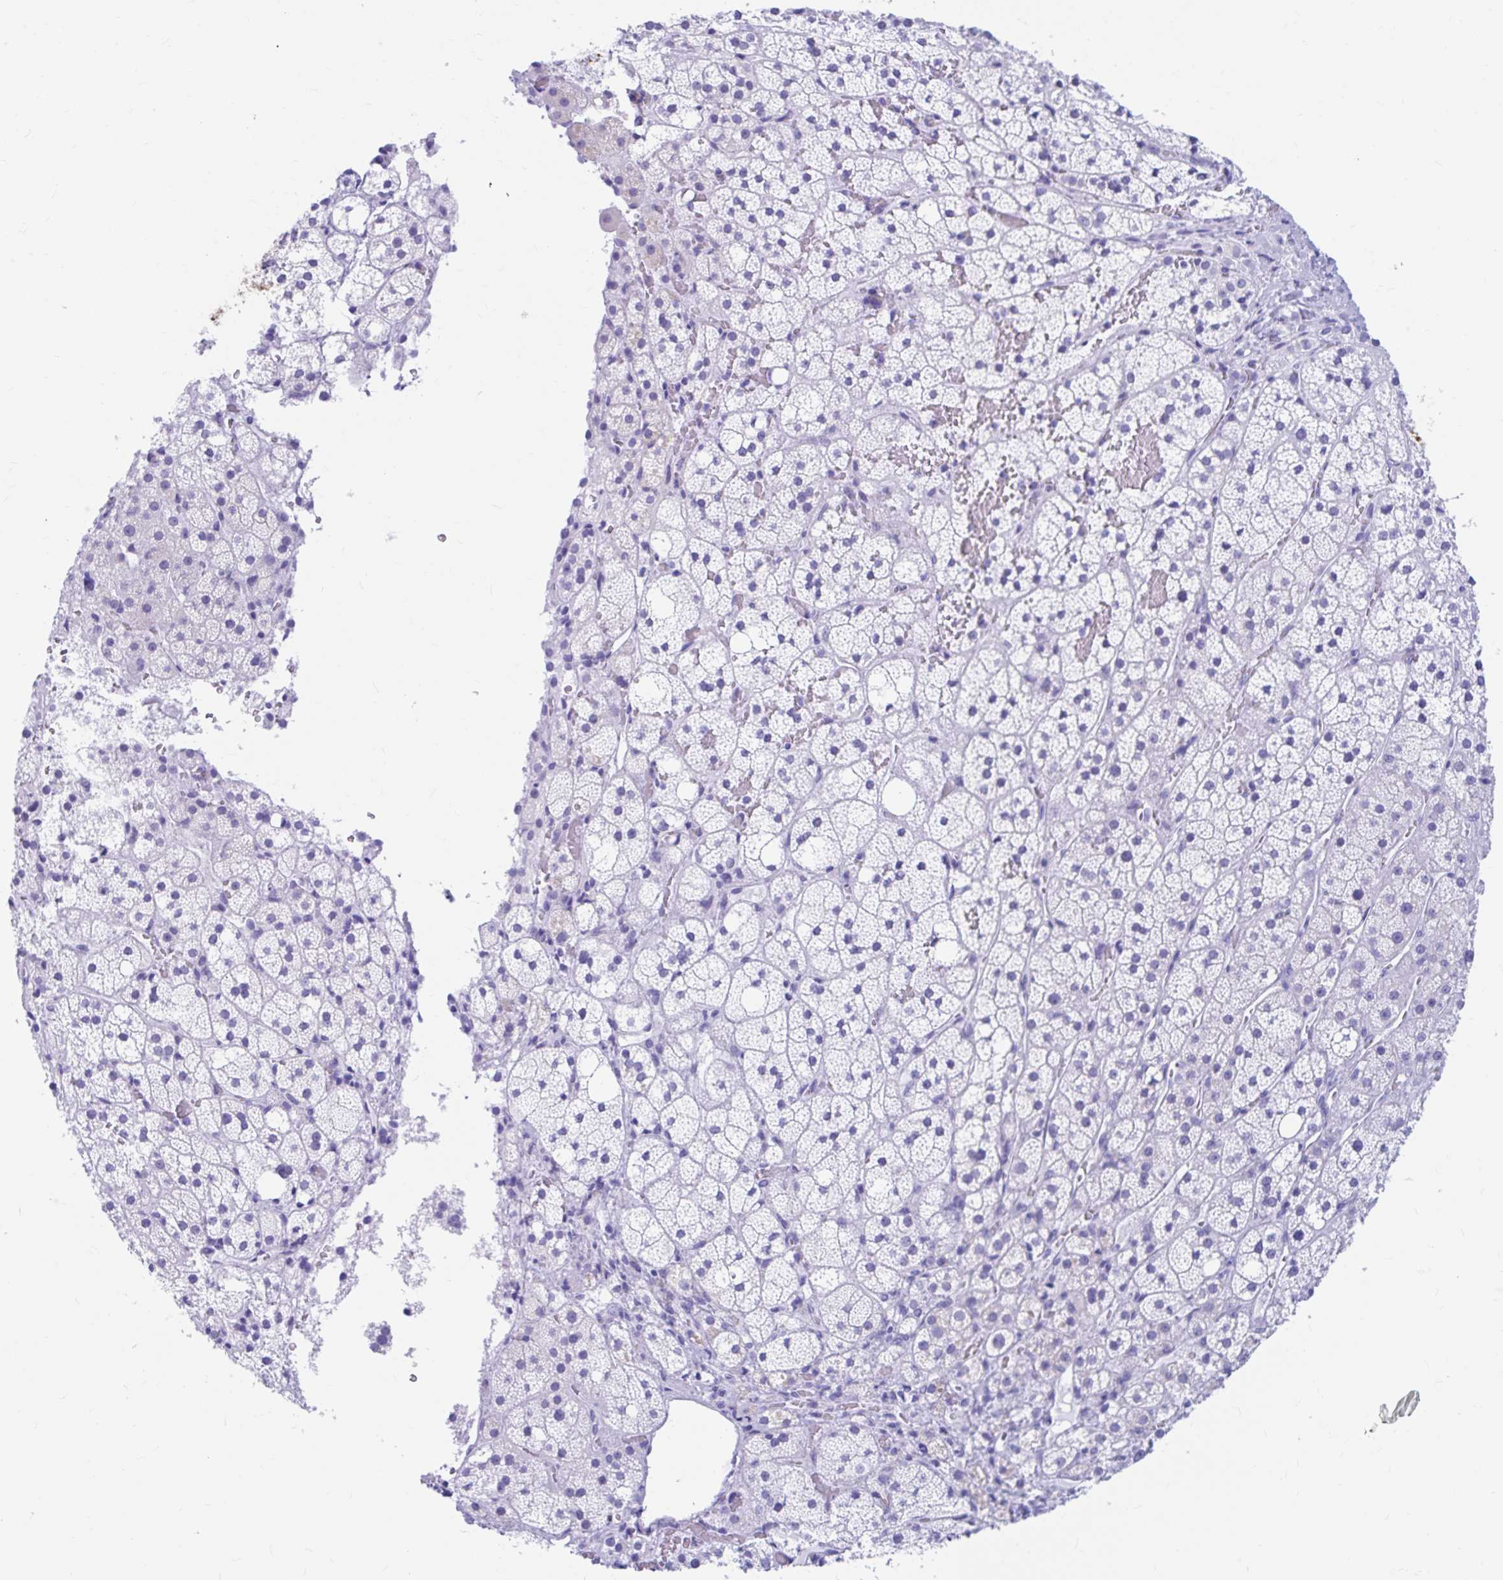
{"staining": {"intensity": "negative", "quantity": "none", "location": "none"}, "tissue": "adrenal gland", "cell_type": "Glandular cells", "image_type": "normal", "snomed": [{"axis": "morphology", "description": "Normal tissue, NOS"}, {"axis": "topography", "description": "Adrenal gland"}], "caption": "IHC of unremarkable human adrenal gland demonstrates no expression in glandular cells.", "gene": "NSG2", "patient": {"sex": "male", "age": 53}}